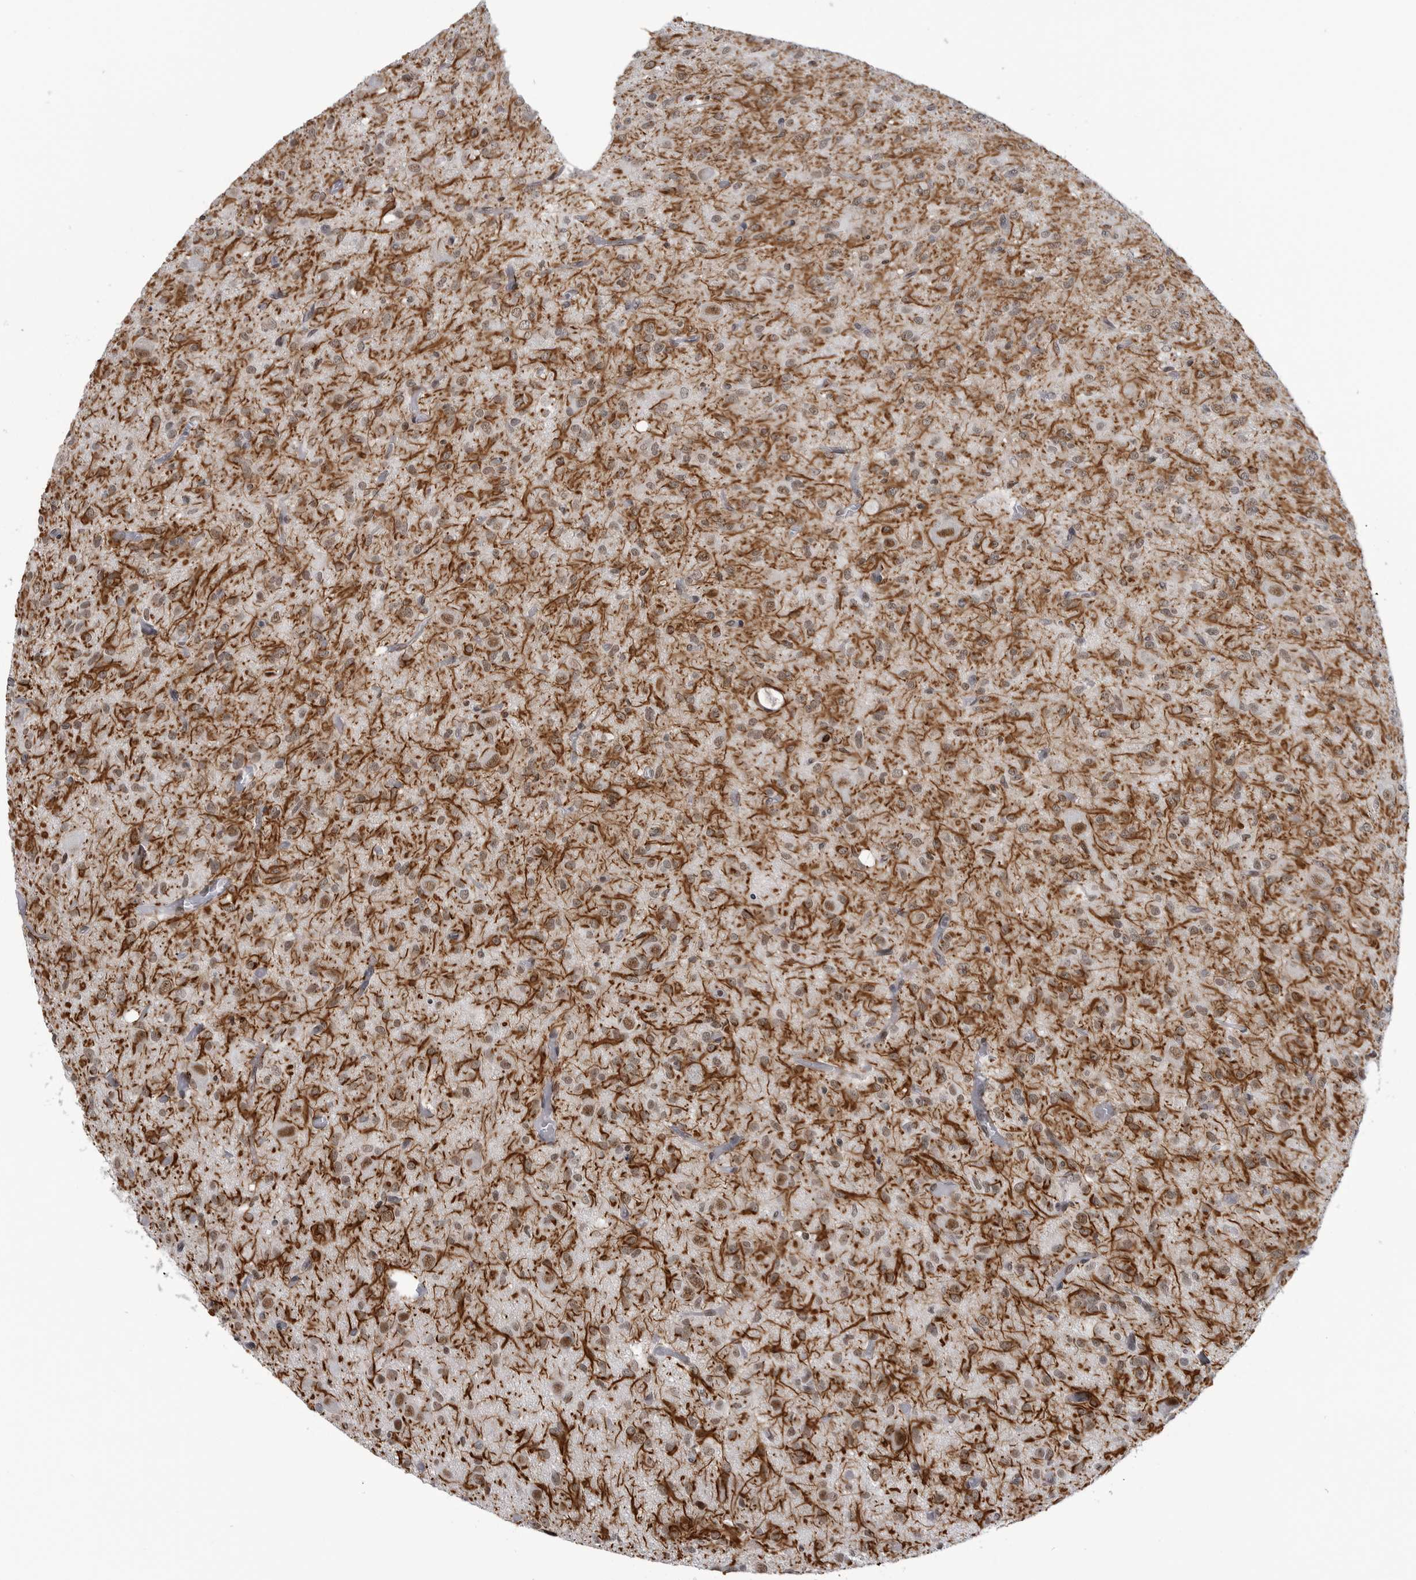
{"staining": {"intensity": "moderate", "quantity": "25%-75%", "location": "cytoplasmic/membranous,nuclear"}, "tissue": "glioma", "cell_type": "Tumor cells", "image_type": "cancer", "snomed": [{"axis": "morphology", "description": "Glioma, malignant, High grade"}, {"axis": "topography", "description": "Brain"}], "caption": "A high-resolution image shows immunohistochemistry staining of glioma, which demonstrates moderate cytoplasmic/membranous and nuclear expression in about 25%-75% of tumor cells.", "gene": "RNF26", "patient": {"sex": "female", "age": 59}}